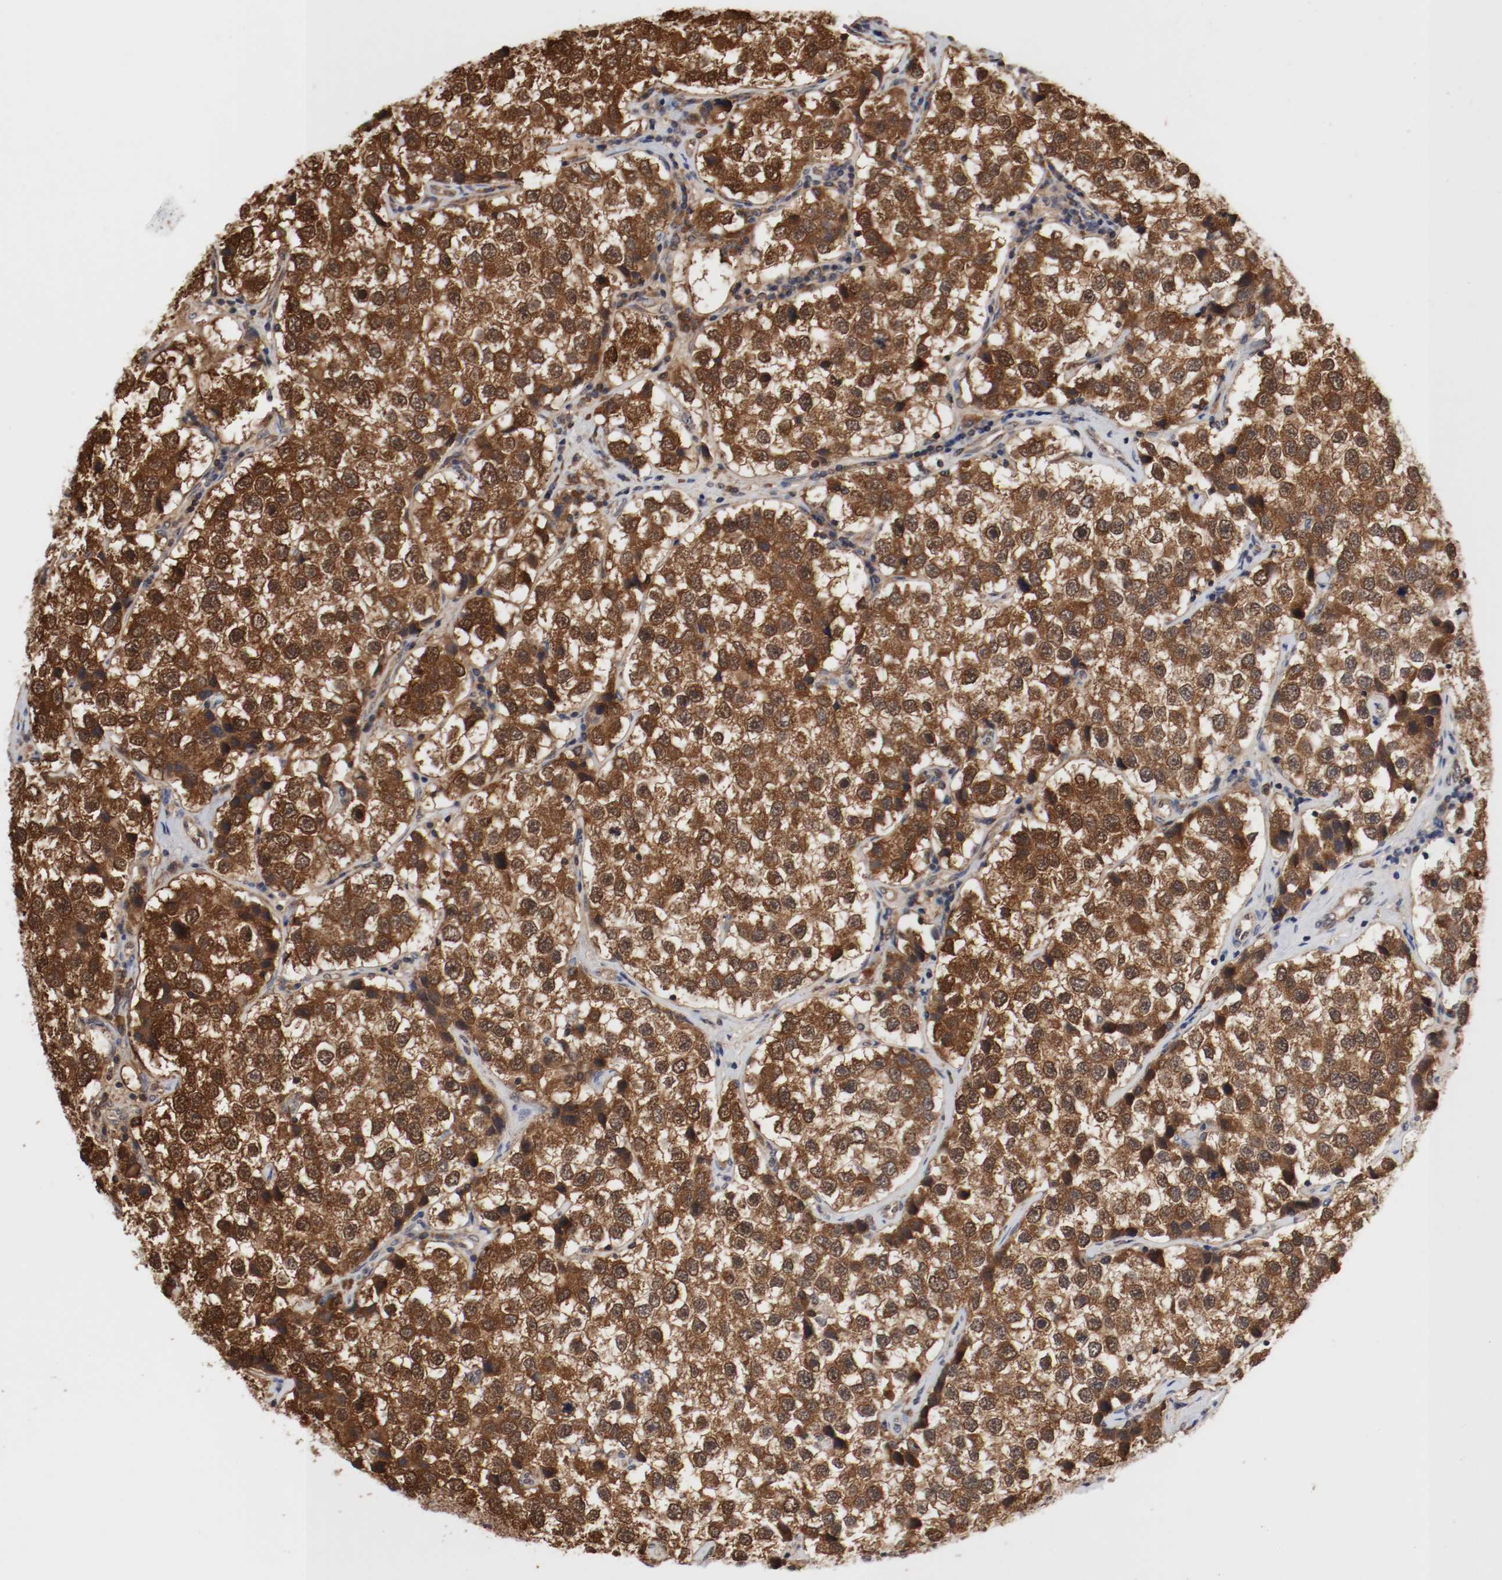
{"staining": {"intensity": "strong", "quantity": ">75%", "location": "cytoplasmic/membranous,nuclear"}, "tissue": "testis cancer", "cell_type": "Tumor cells", "image_type": "cancer", "snomed": [{"axis": "morphology", "description": "Seminoma, NOS"}, {"axis": "topography", "description": "Testis"}], "caption": "A brown stain highlights strong cytoplasmic/membranous and nuclear positivity of a protein in seminoma (testis) tumor cells.", "gene": "AFG3L2", "patient": {"sex": "male", "age": 39}}